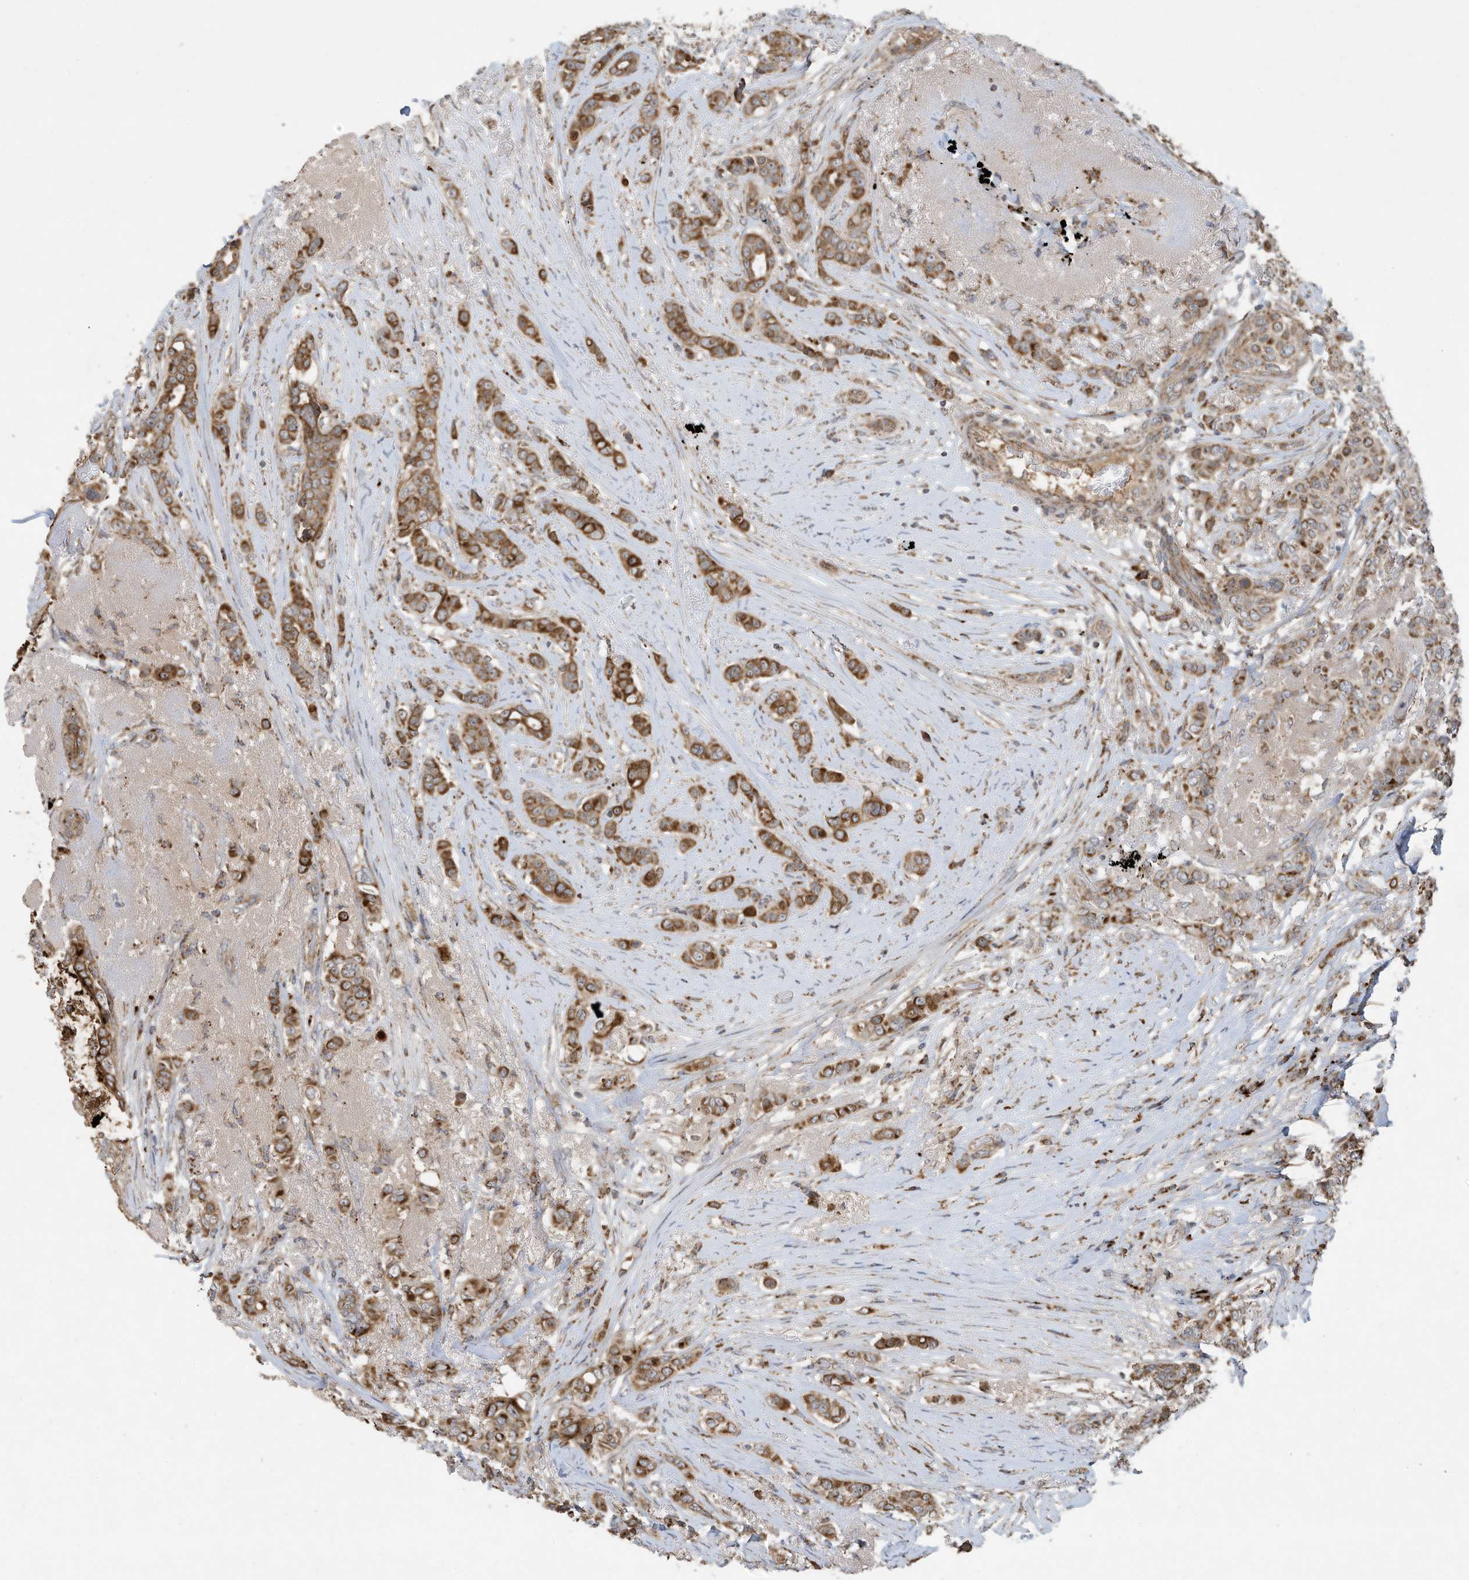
{"staining": {"intensity": "moderate", "quantity": ">75%", "location": "cytoplasmic/membranous"}, "tissue": "breast cancer", "cell_type": "Tumor cells", "image_type": "cancer", "snomed": [{"axis": "morphology", "description": "Lobular carcinoma"}, {"axis": "topography", "description": "Breast"}], "caption": "Breast lobular carcinoma stained with DAB (3,3'-diaminobenzidine) IHC exhibits medium levels of moderate cytoplasmic/membranous staining in approximately >75% of tumor cells.", "gene": "C2orf74", "patient": {"sex": "female", "age": 51}}